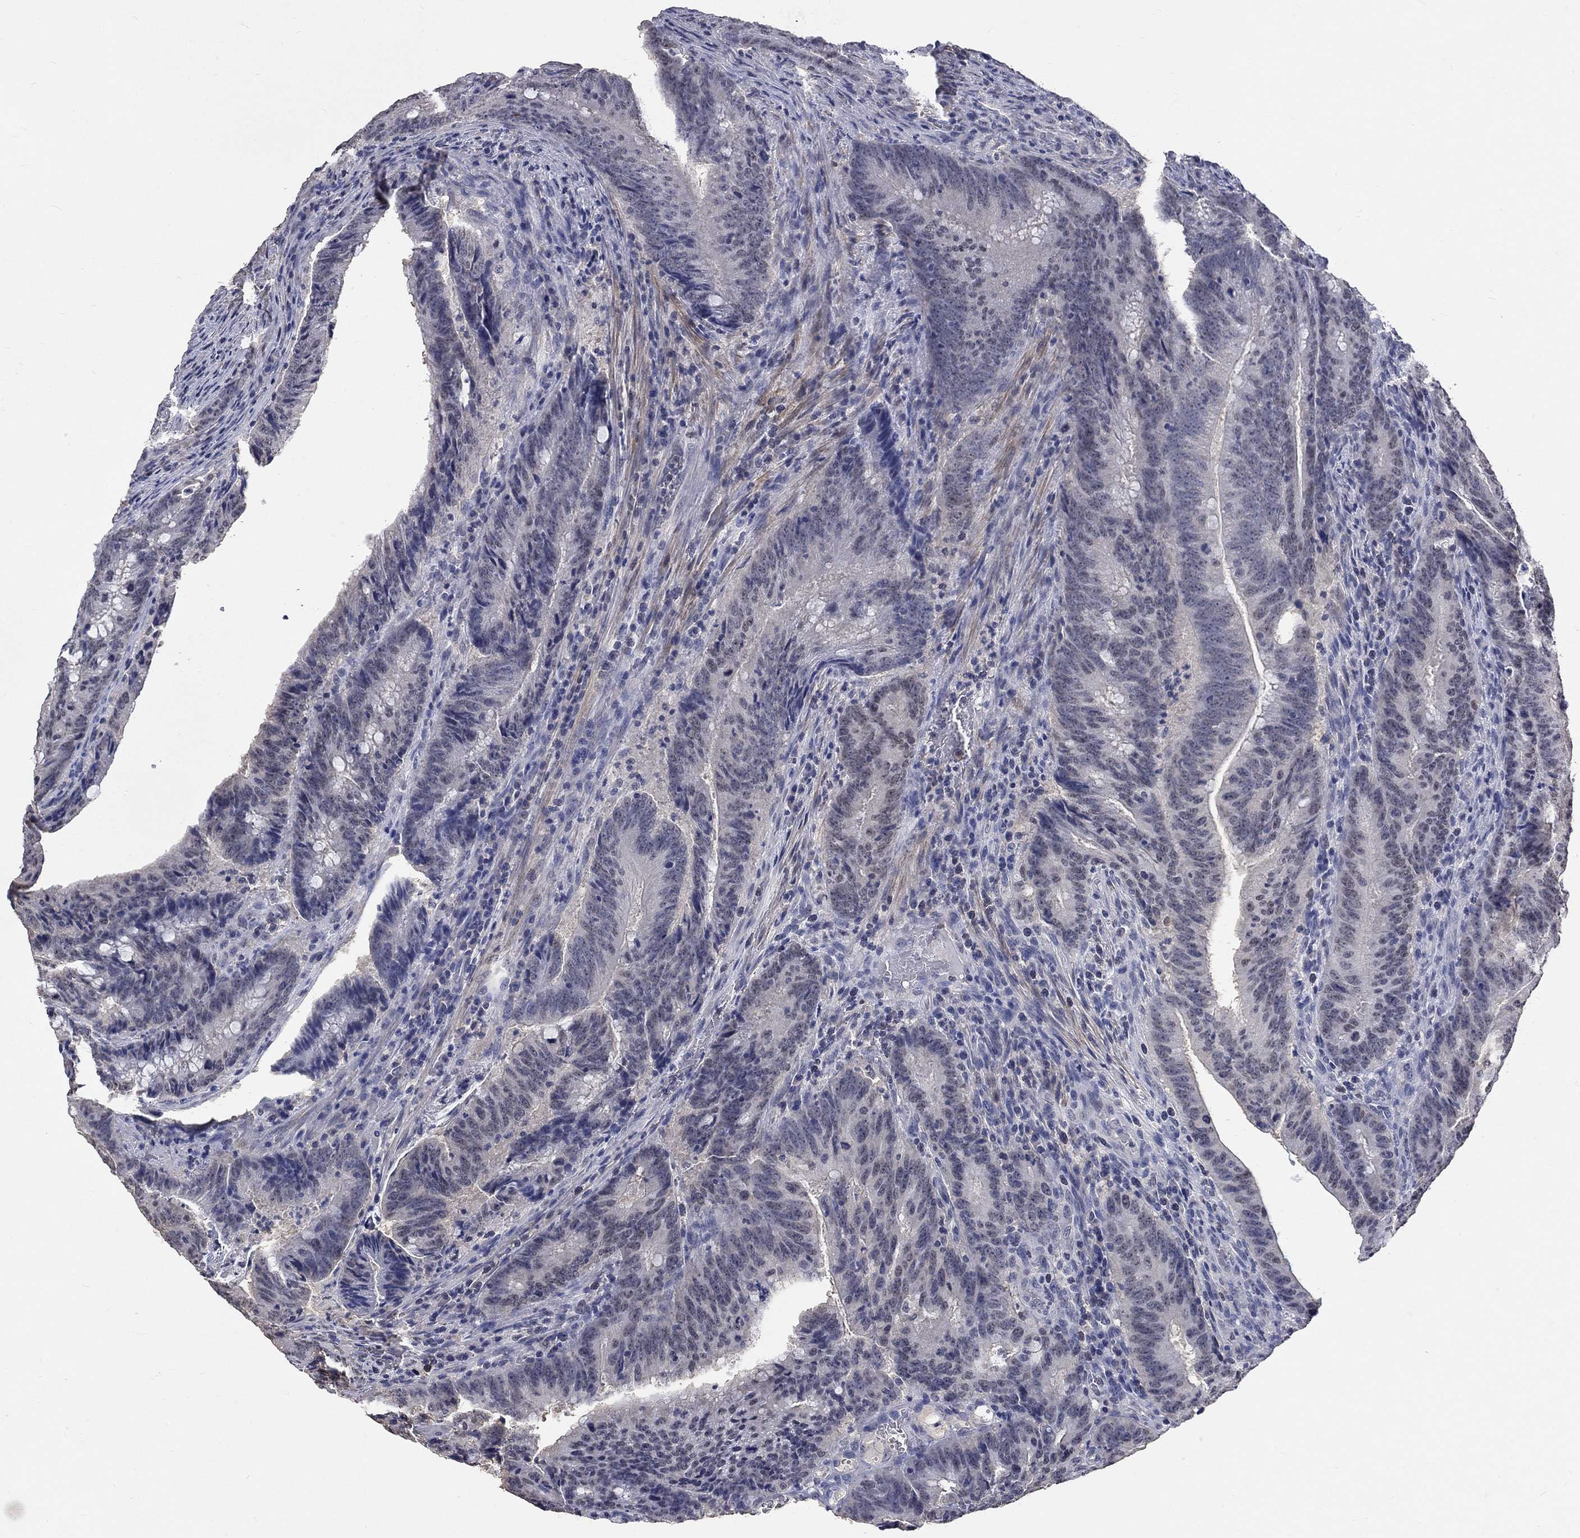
{"staining": {"intensity": "negative", "quantity": "none", "location": "none"}, "tissue": "colorectal cancer", "cell_type": "Tumor cells", "image_type": "cancer", "snomed": [{"axis": "morphology", "description": "Adenocarcinoma, NOS"}, {"axis": "topography", "description": "Colon"}], "caption": "Immunohistochemistry of colorectal cancer displays no positivity in tumor cells.", "gene": "ZBTB18", "patient": {"sex": "female", "age": 87}}